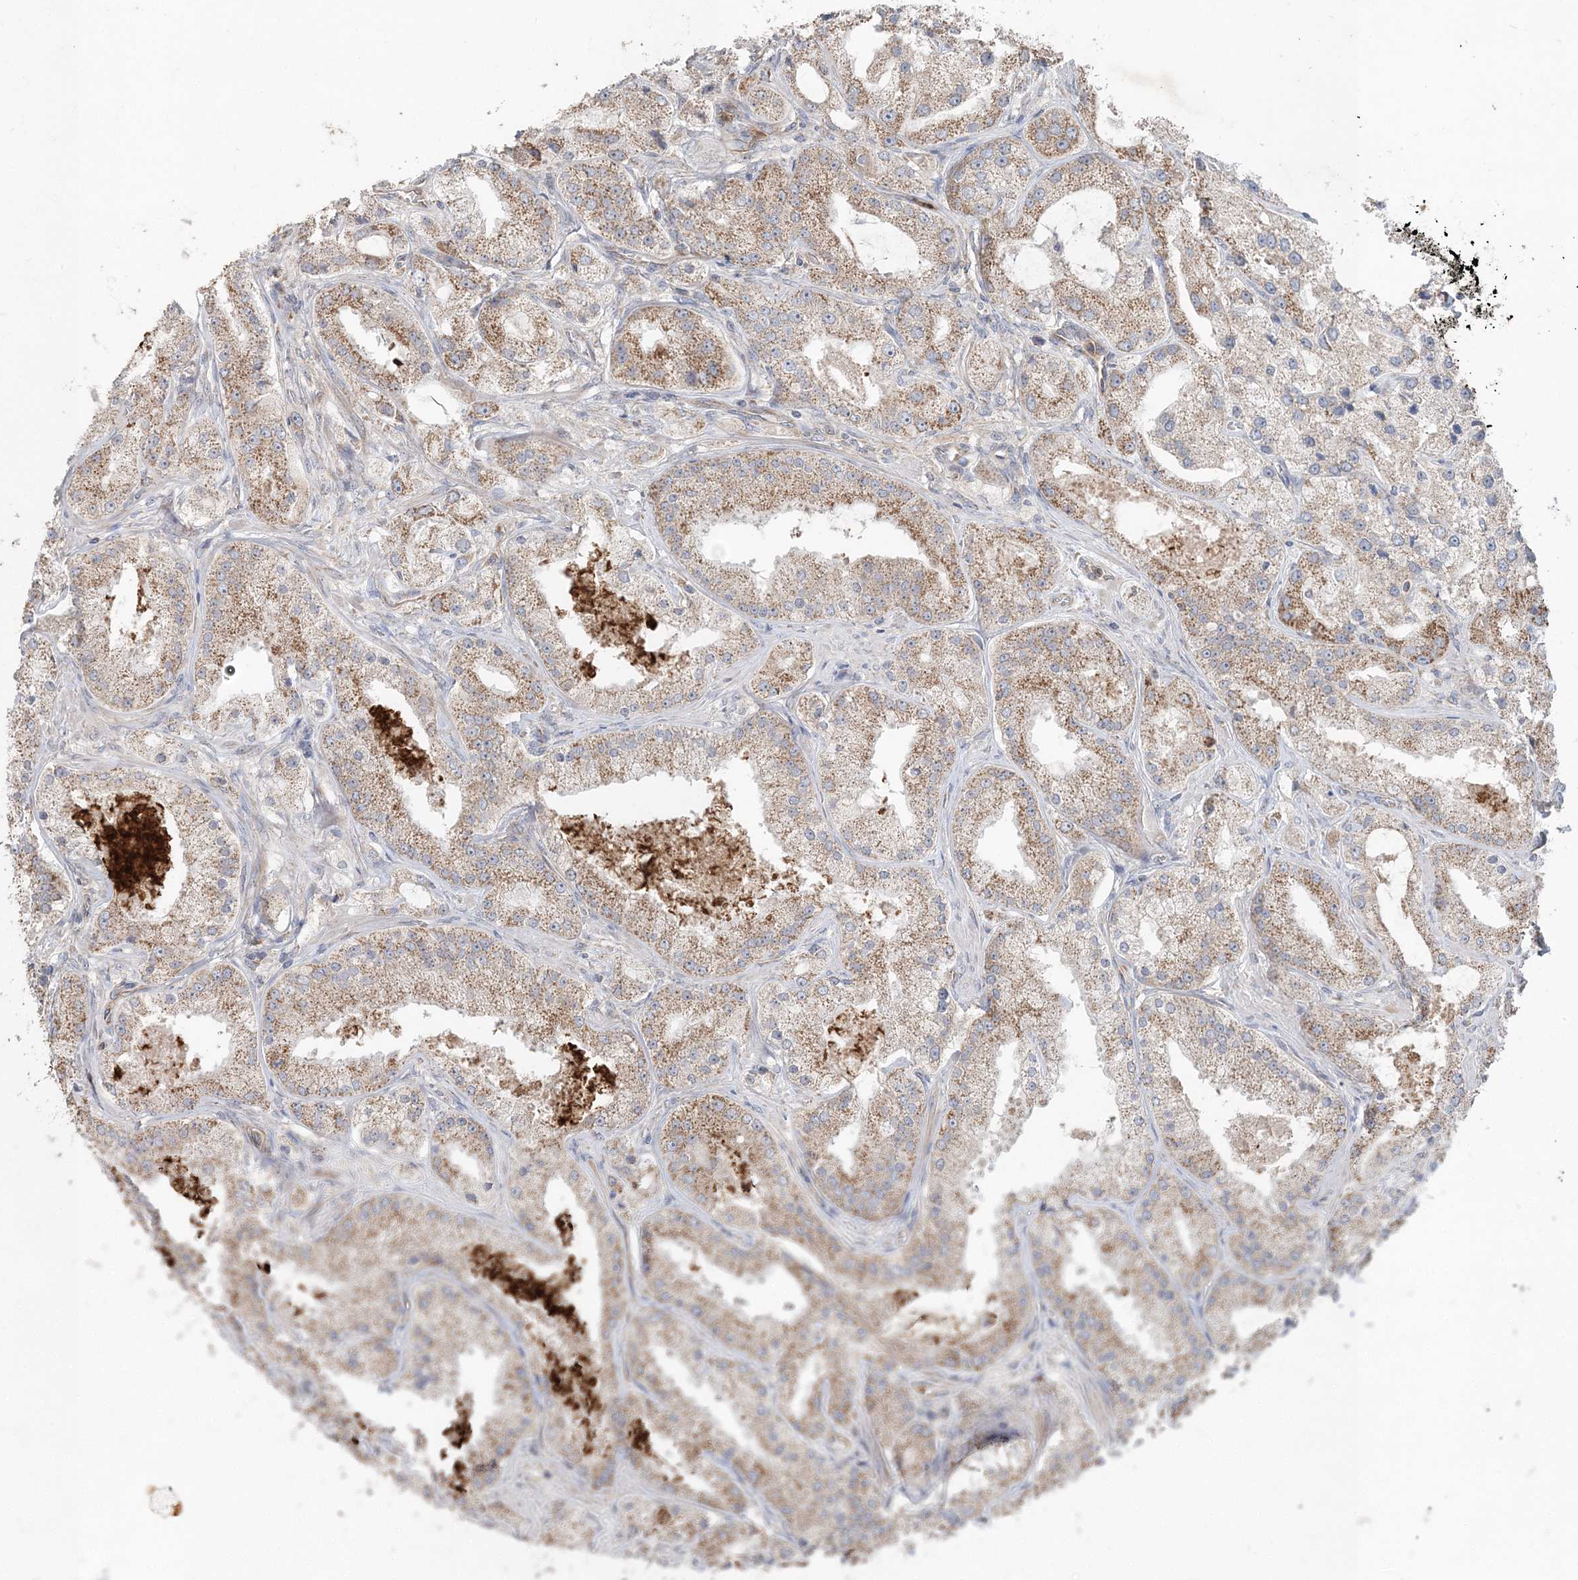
{"staining": {"intensity": "weak", "quantity": ">75%", "location": "cytoplasmic/membranous"}, "tissue": "prostate cancer", "cell_type": "Tumor cells", "image_type": "cancer", "snomed": [{"axis": "morphology", "description": "Adenocarcinoma, Low grade"}, {"axis": "topography", "description": "Prostate"}], "caption": "Immunohistochemistry (IHC) of human low-grade adenocarcinoma (prostate) reveals low levels of weak cytoplasmic/membranous expression in approximately >75% of tumor cells.", "gene": "LRPPRC", "patient": {"sex": "male", "age": 69}}